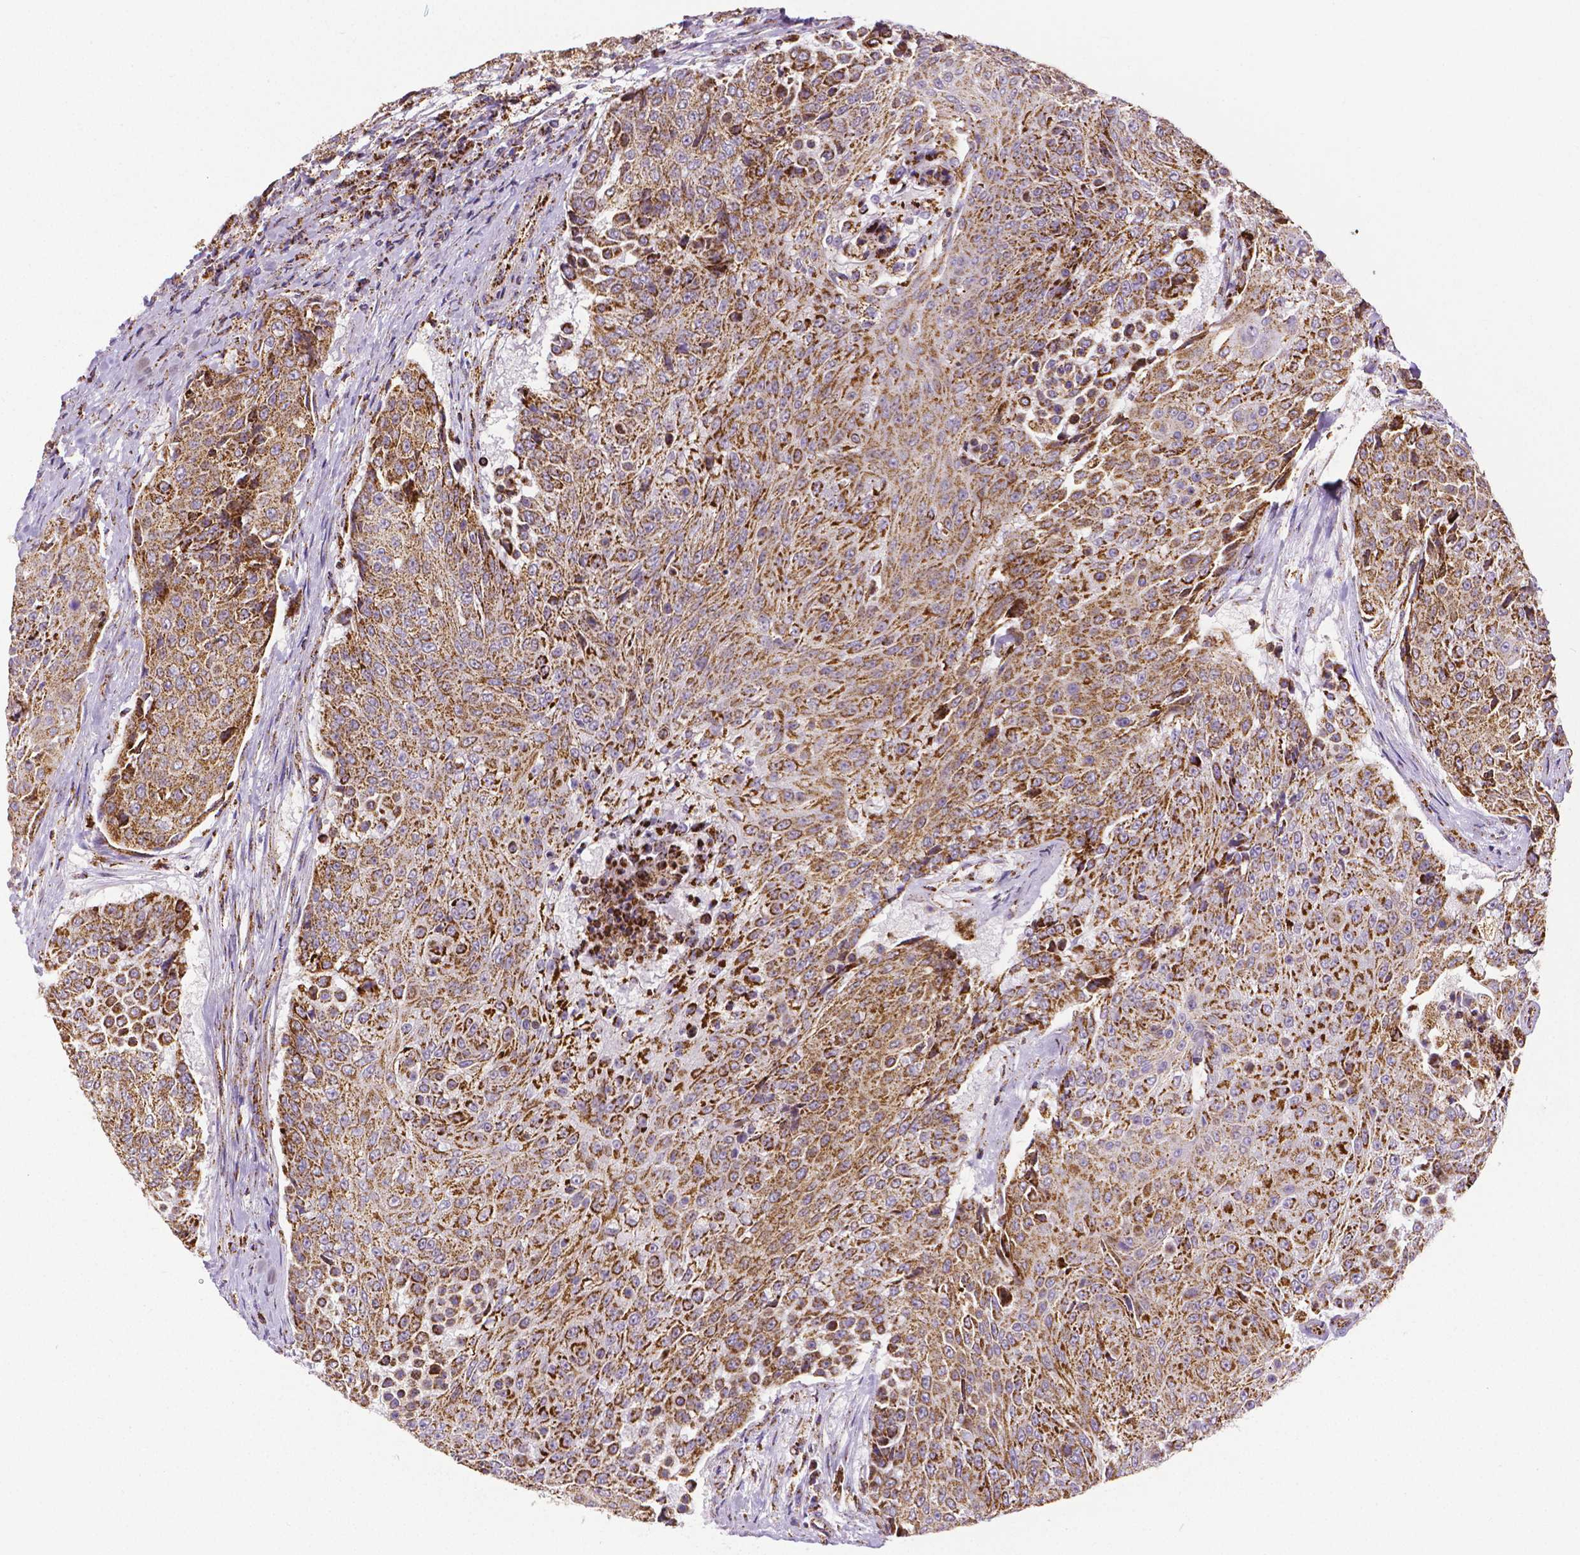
{"staining": {"intensity": "strong", "quantity": ">75%", "location": "cytoplasmic/membranous"}, "tissue": "urothelial cancer", "cell_type": "Tumor cells", "image_type": "cancer", "snomed": [{"axis": "morphology", "description": "Urothelial carcinoma, High grade"}, {"axis": "topography", "description": "Urinary bladder"}], "caption": "Immunohistochemistry (IHC) image of neoplastic tissue: human urothelial cancer stained using immunohistochemistry (IHC) shows high levels of strong protein expression localized specifically in the cytoplasmic/membranous of tumor cells, appearing as a cytoplasmic/membranous brown color.", "gene": "MACC1", "patient": {"sex": "female", "age": 63}}